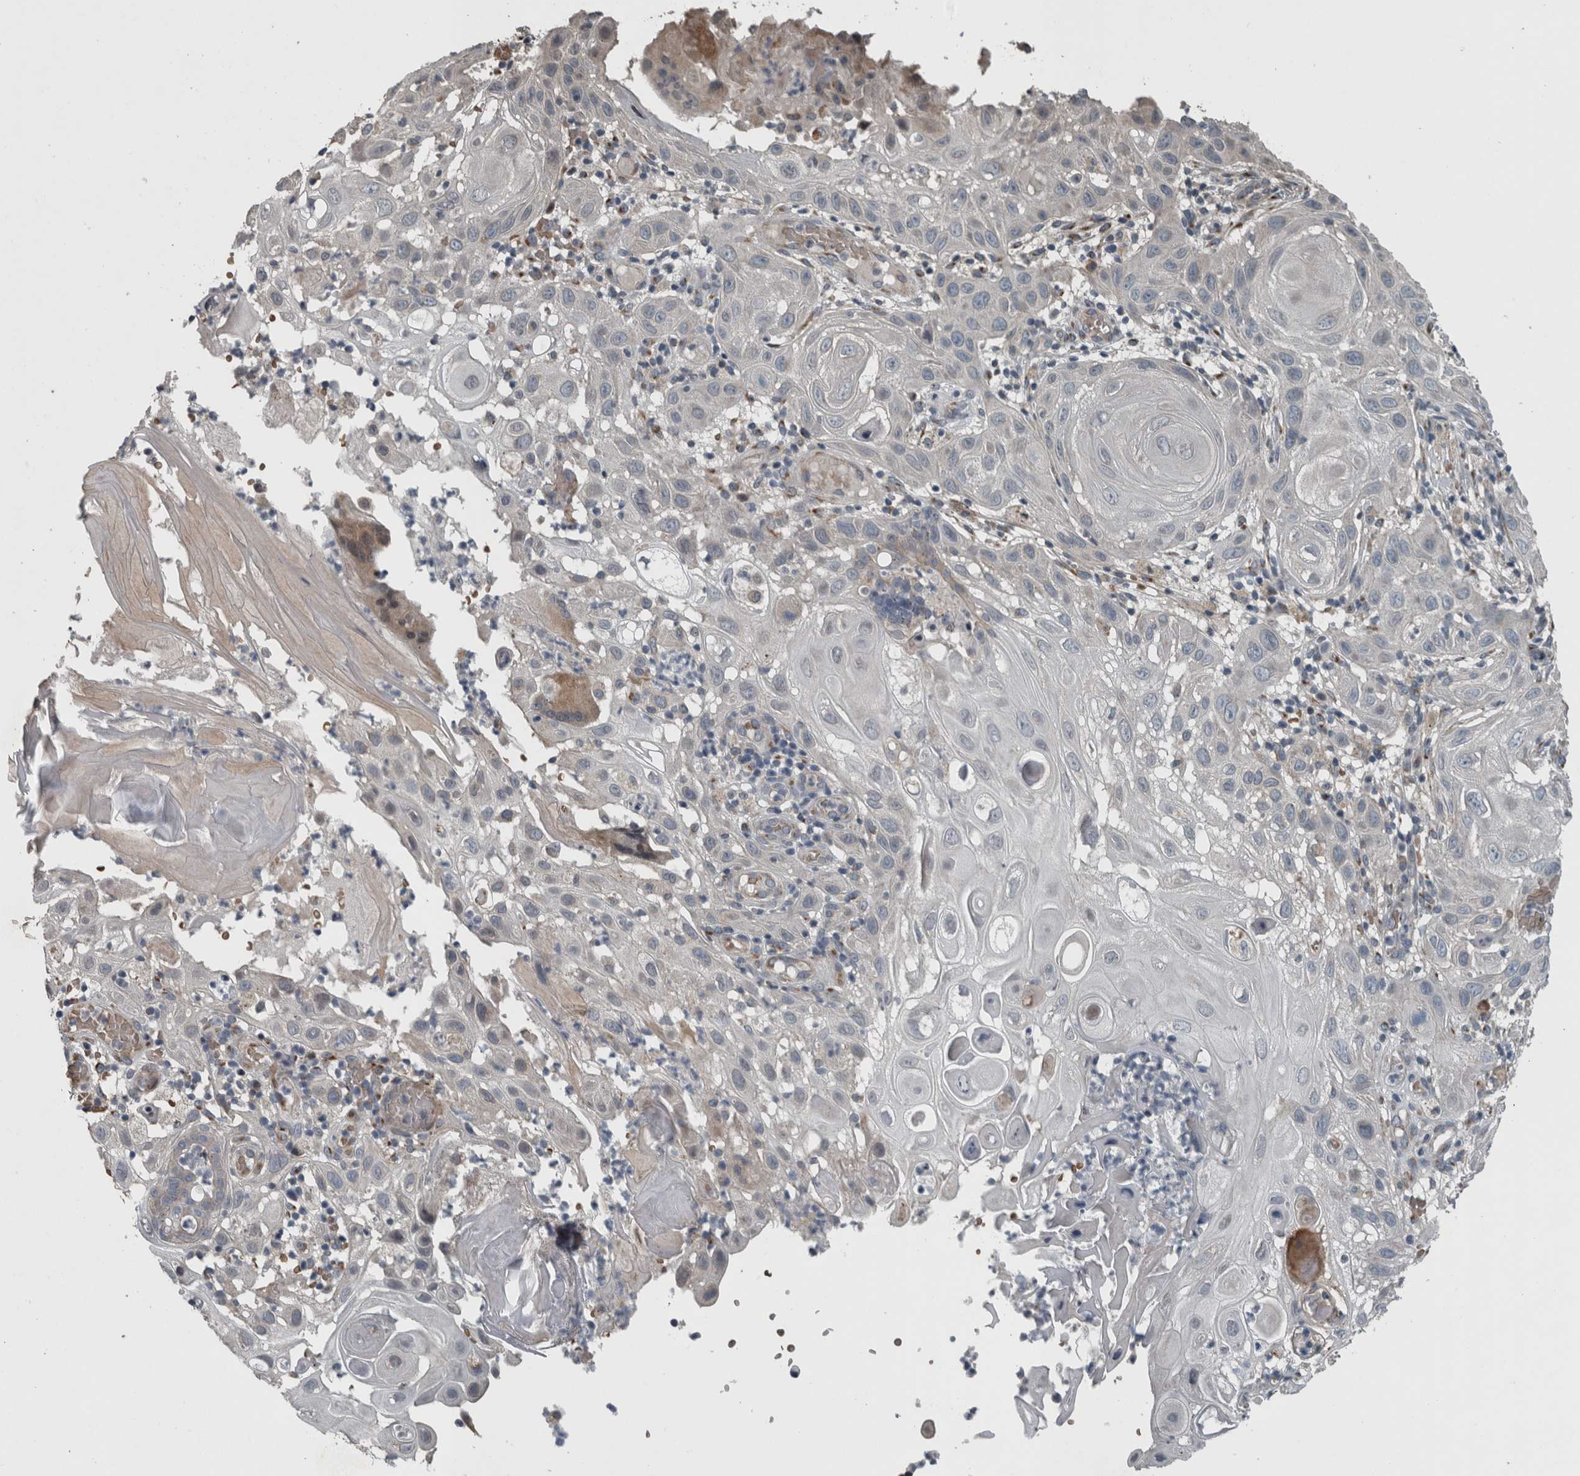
{"staining": {"intensity": "negative", "quantity": "none", "location": "none"}, "tissue": "skin cancer", "cell_type": "Tumor cells", "image_type": "cancer", "snomed": [{"axis": "morphology", "description": "Normal tissue, NOS"}, {"axis": "morphology", "description": "Squamous cell carcinoma, NOS"}, {"axis": "topography", "description": "Skin"}], "caption": "Skin cancer stained for a protein using immunohistochemistry (IHC) demonstrates no staining tumor cells.", "gene": "ZNF345", "patient": {"sex": "female", "age": 96}}